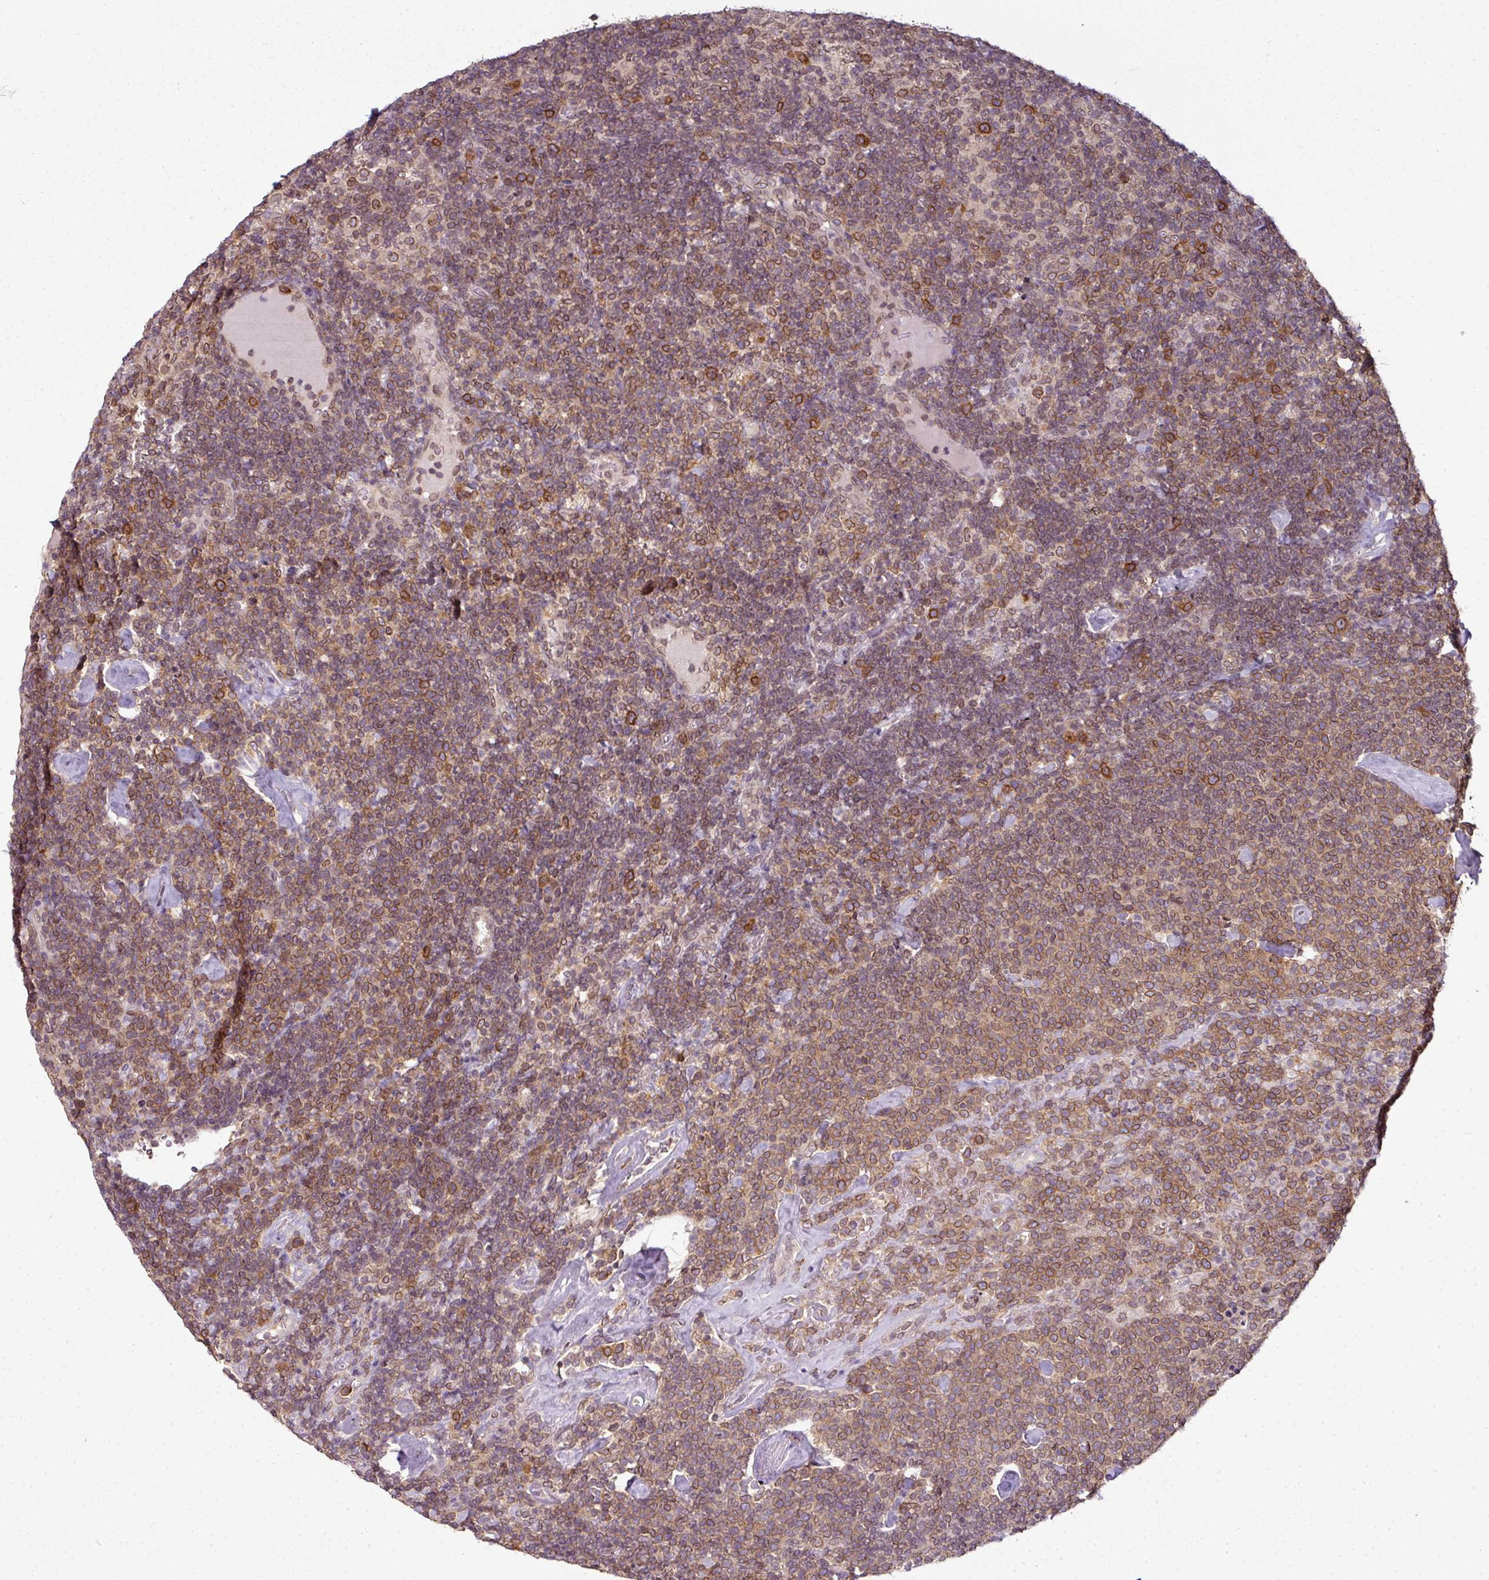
{"staining": {"intensity": "moderate", "quantity": ">75%", "location": "cytoplasmic/membranous,nuclear"}, "tissue": "lymphoma", "cell_type": "Tumor cells", "image_type": "cancer", "snomed": [{"axis": "morphology", "description": "Malignant lymphoma, non-Hodgkin's type, High grade"}, {"axis": "topography", "description": "Lymph node"}], "caption": "This image displays immunohistochemistry (IHC) staining of human high-grade malignant lymphoma, non-Hodgkin's type, with medium moderate cytoplasmic/membranous and nuclear expression in about >75% of tumor cells.", "gene": "RANGAP1", "patient": {"sex": "male", "age": 61}}